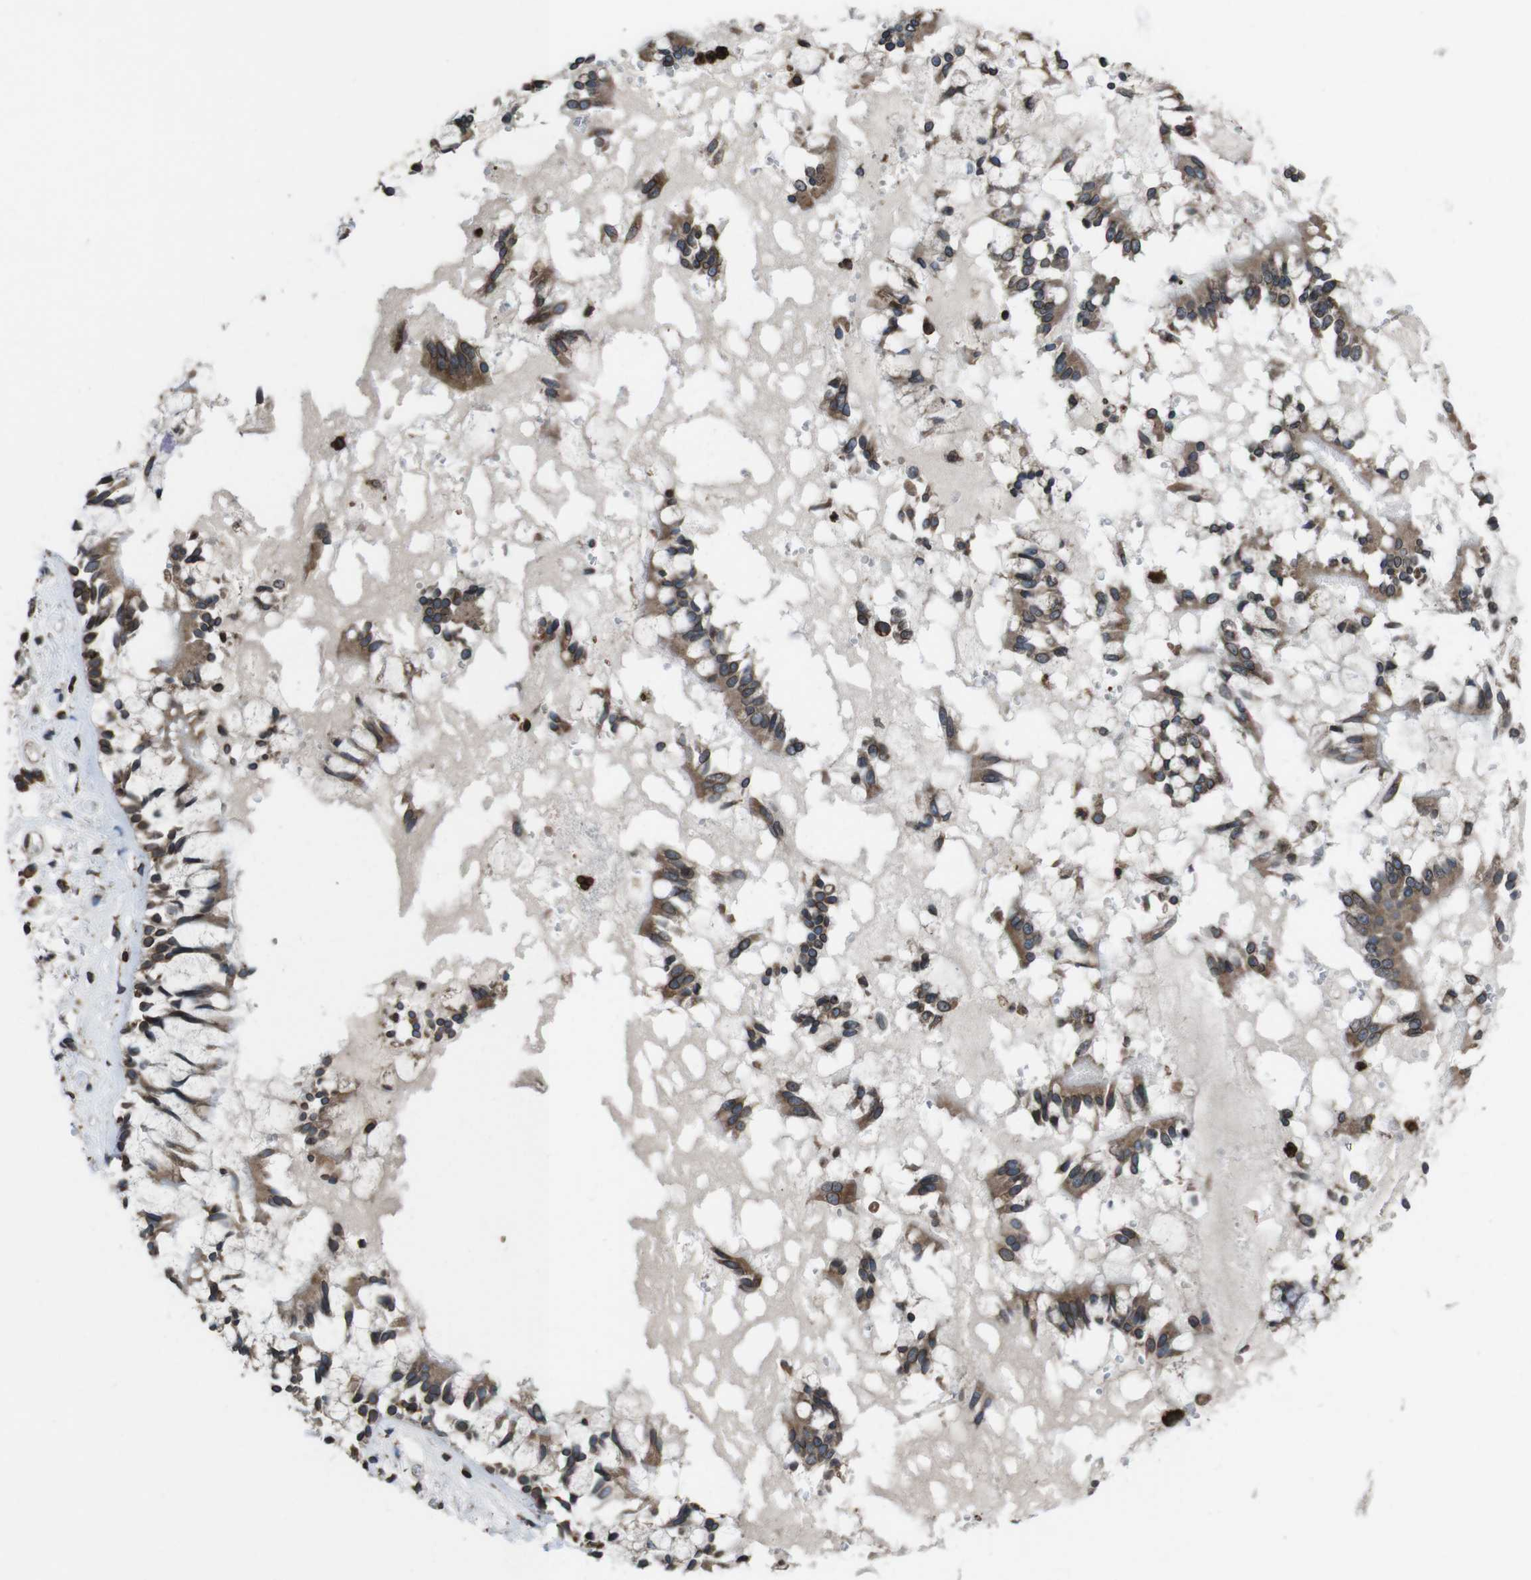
{"staining": {"intensity": "moderate", "quantity": ">75%", "location": "cytoplasmic/membranous,nuclear"}, "tissue": "bronchus", "cell_type": "Respiratory epithelial cells", "image_type": "normal", "snomed": [{"axis": "morphology", "description": "Normal tissue, NOS"}, {"axis": "morphology", "description": "Inflammation, NOS"}, {"axis": "topography", "description": "Cartilage tissue"}, {"axis": "topography", "description": "Lung"}], "caption": "Bronchus stained with DAB (3,3'-diaminobenzidine) immunohistochemistry (IHC) displays medium levels of moderate cytoplasmic/membranous,nuclear expression in approximately >75% of respiratory epithelial cells.", "gene": "APMAP", "patient": {"sex": "male", "age": 71}}